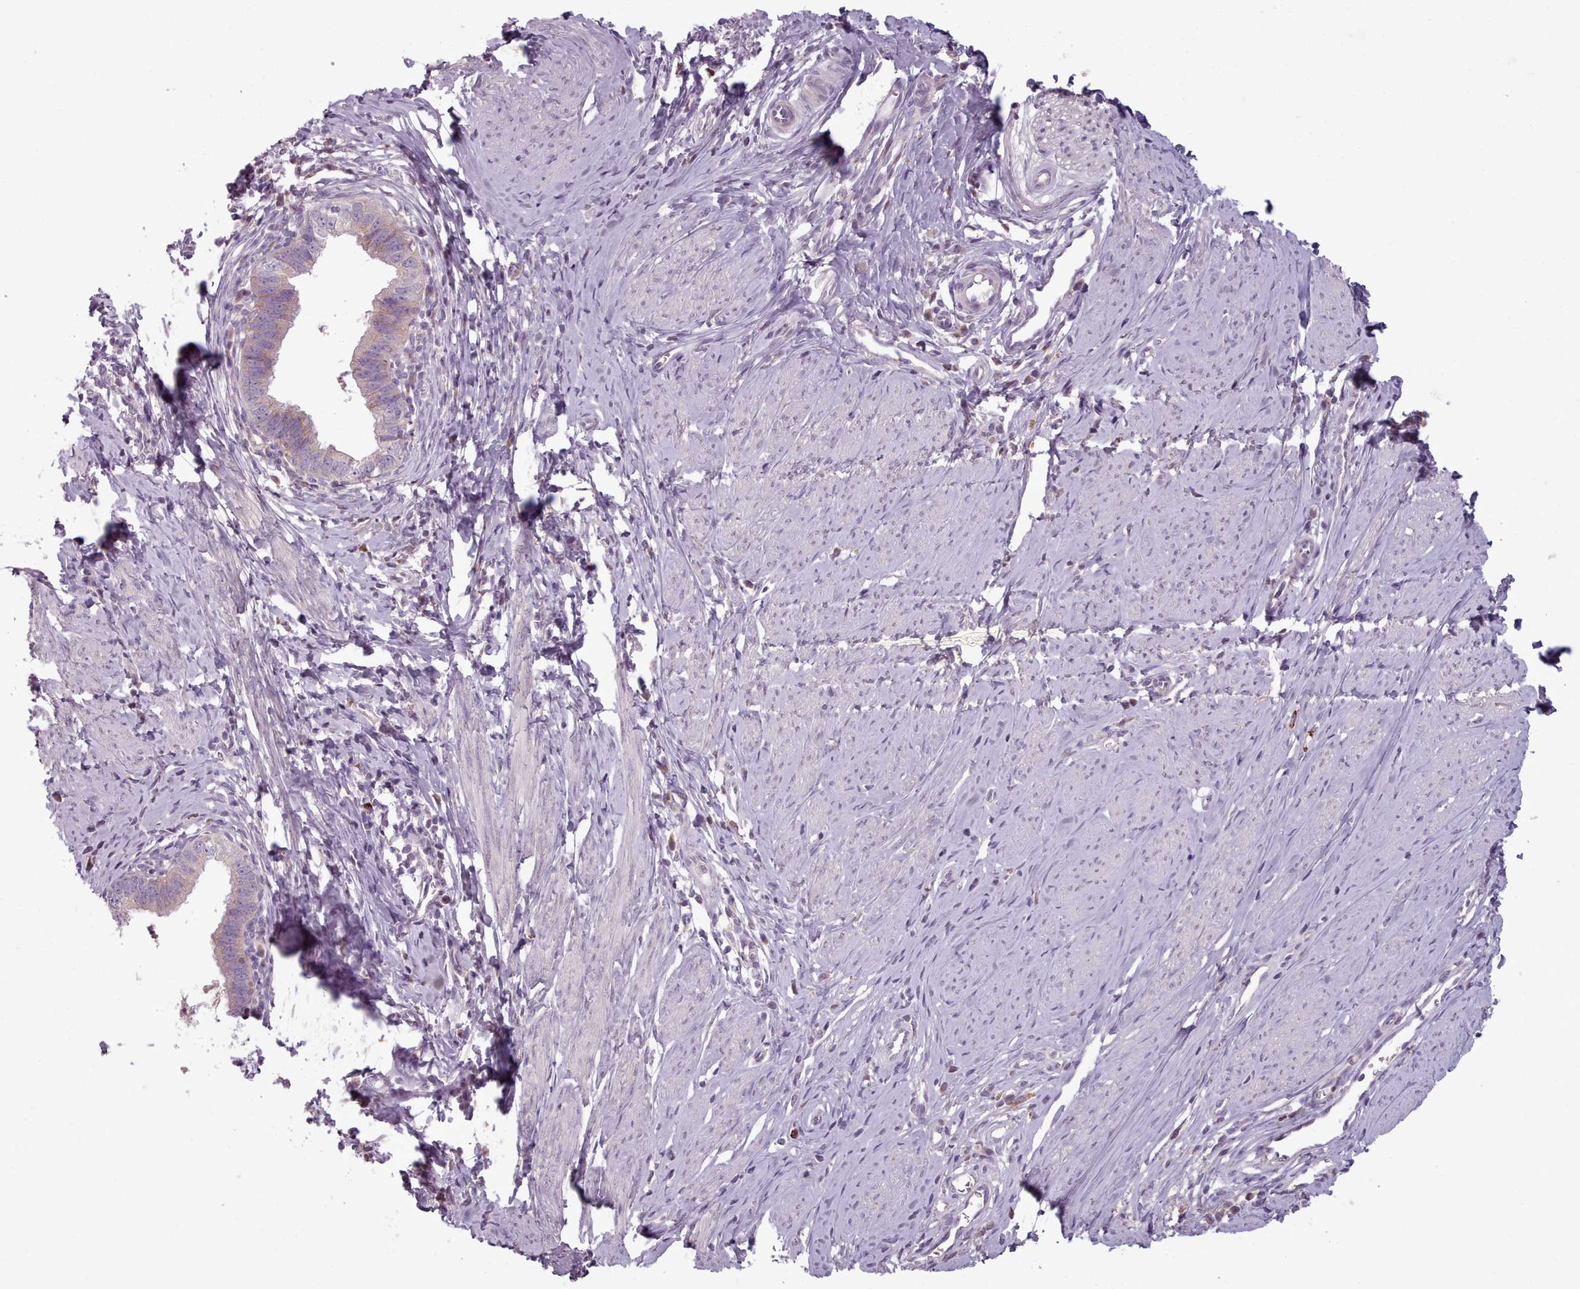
{"staining": {"intensity": "weak", "quantity": "<25%", "location": "cytoplasmic/membranous"}, "tissue": "cervical cancer", "cell_type": "Tumor cells", "image_type": "cancer", "snomed": [{"axis": "morphology", "description": "Adenocarcinoma, NOS"}, {"axis": "topography", "description": "Cervix"}], "caption": "Tumor cells show no significant staining in cervical cancer (adenocarcinoma).", "gene": "LAPTM5", "patient": {"sex": "female", "age": 36}}